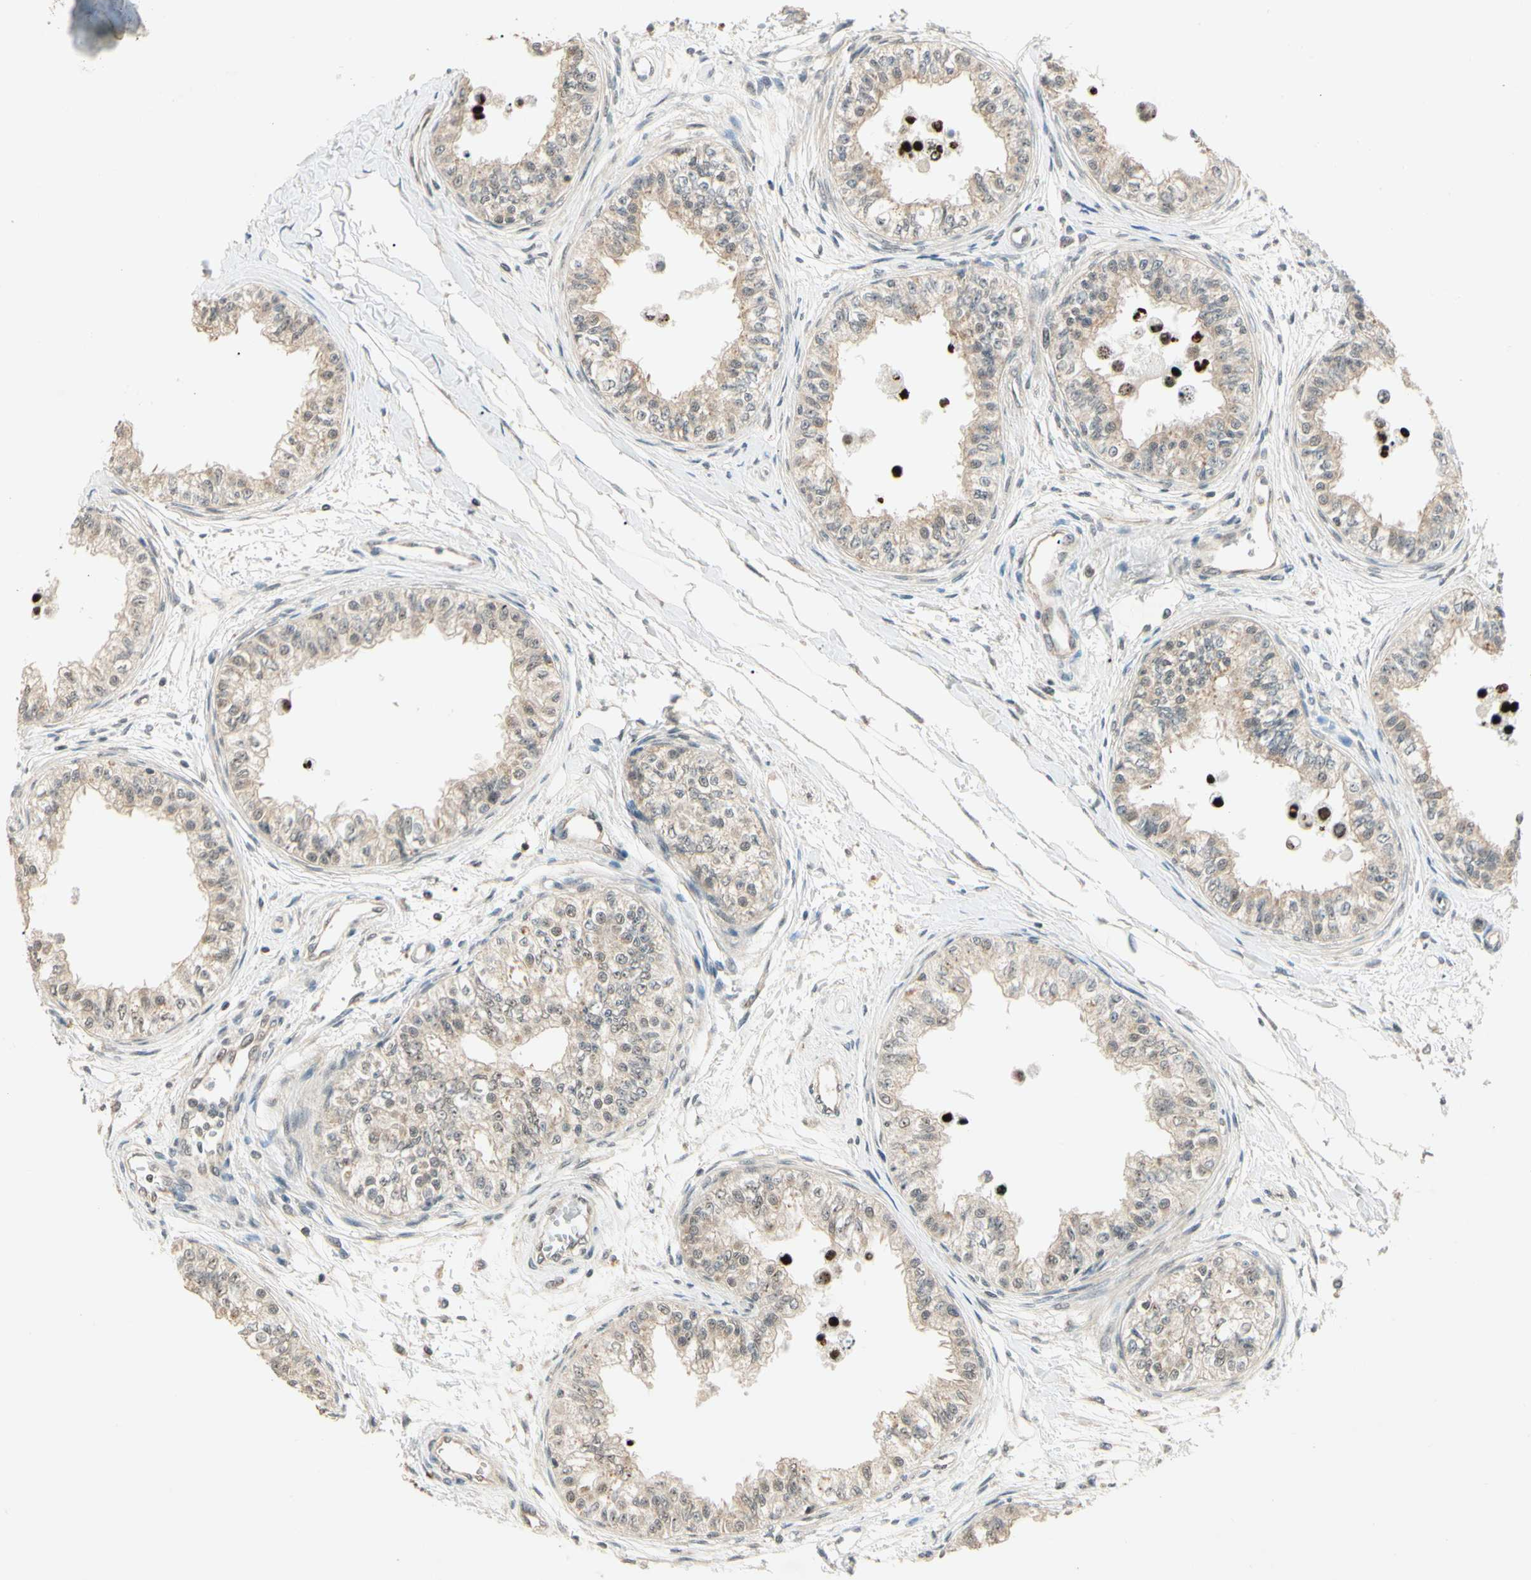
{"staining": {"intensity": "moderate", "quantity": ">75%", "location": "cytoplasmic/membranous,nuclear"}, "tissue": "epididymis", "cell_type": "Glandular cells", "image_type": "normal", "snomed": [{"axis": "morphology", "description": "Normal tissue, NOS"}, {"axis": "morphology", "description": "Adenocarcinoma, metastatic, NOS"}, {"axis": "topography", "description": "Testis"}, {"axis": "topography", "description": "Epididymis"}], "caption": "Epididymis stained with immunohistochemistry (IHC) exhibits moderate cytoplasmic/membranous,nuclear staining in about >75% of glandular cells. (Brightfield microscopy of DAB IHC at high magnification).", "gene": "ZSCAN12", "patient": {"sex": "male", "age": 26}}